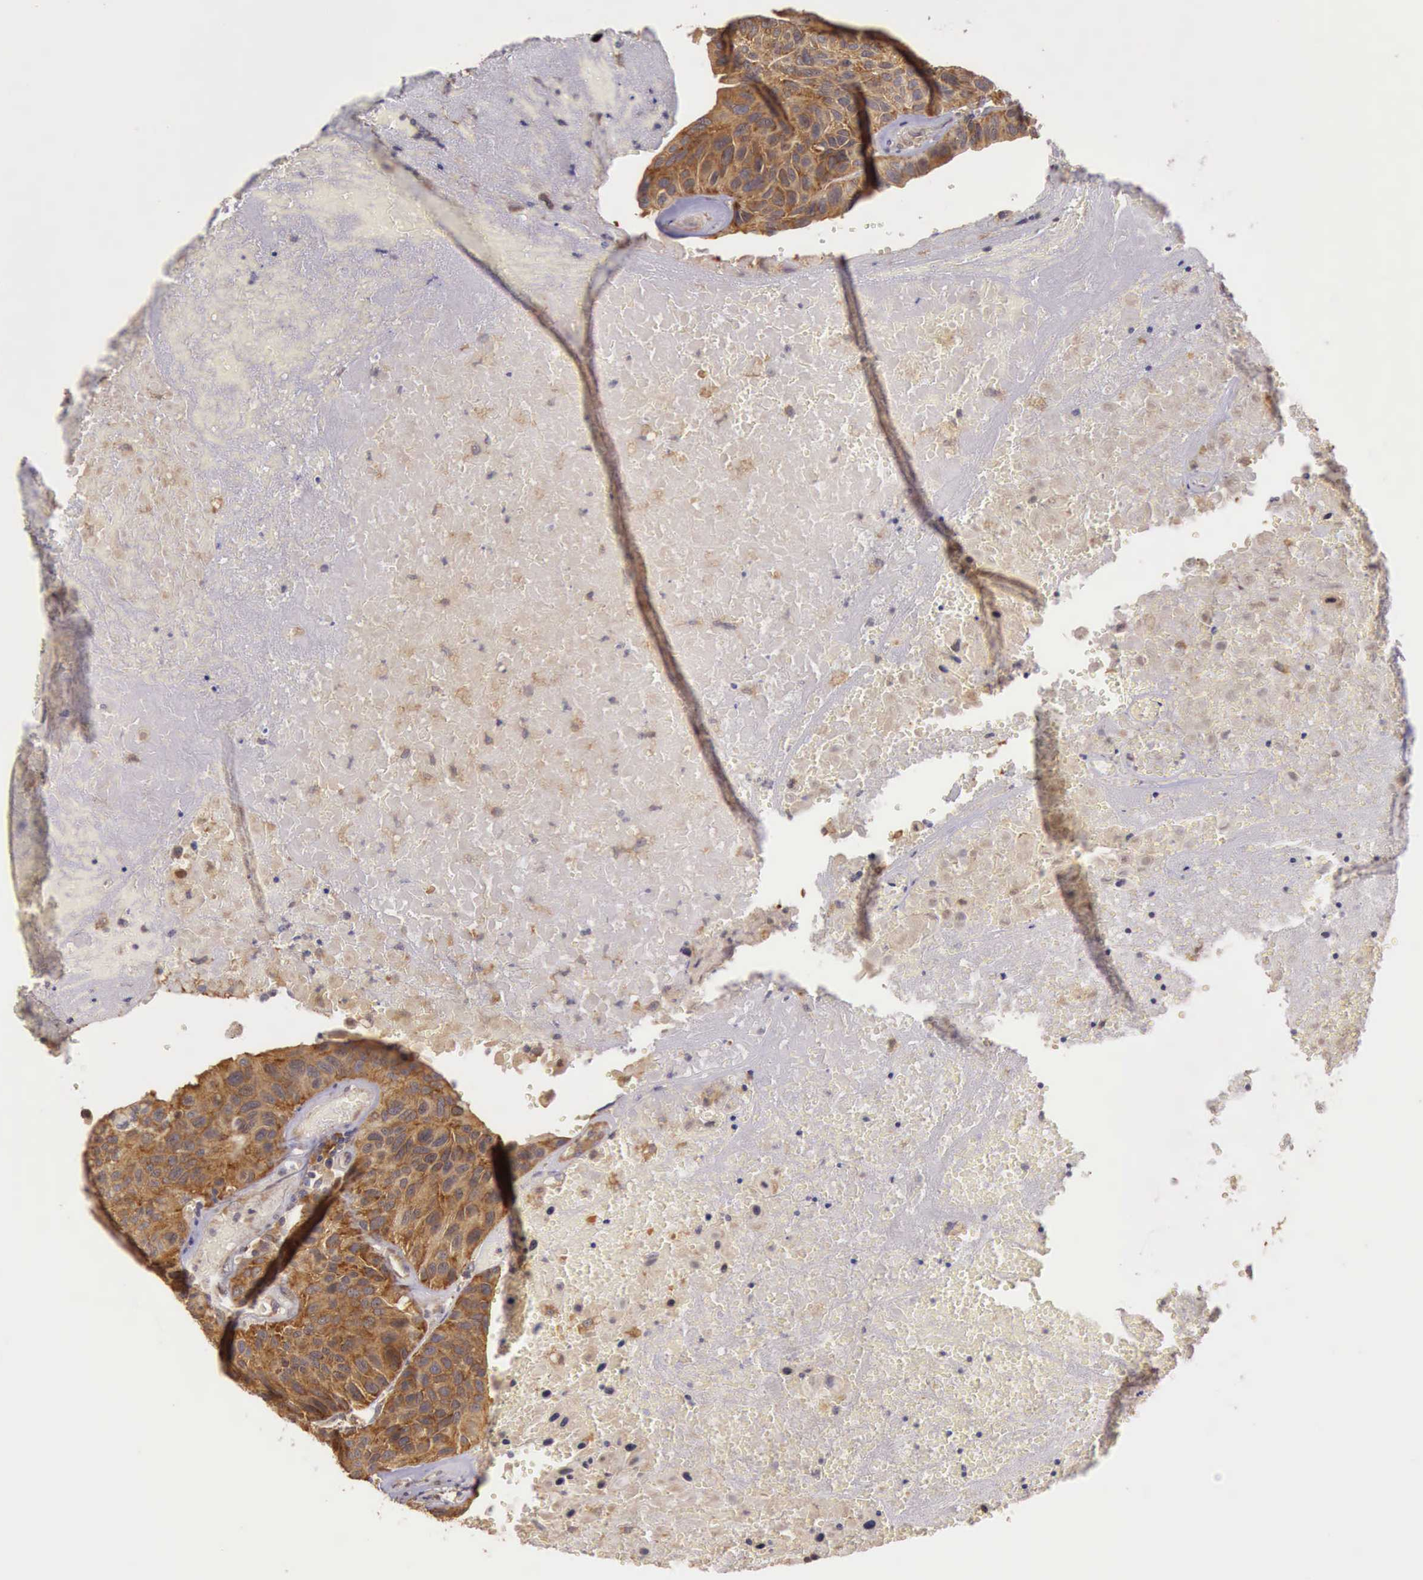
{"staining": {"intensity": "strong", "quantity": ">75%", "location": "cytoplasmic/membranous"}, "tissue": "urothelial cancer", "cell_type": "Tumor cells", "image_type": "cancer", "snomed": [{"axis": "morphology", "description": "Urothelial carcinoma, High grade"}, {"axis": "topography", "description": "Urinary bladder"}], "caption": "This photomicrograph shows urothelial carcinoma (high-grade) stained with immunohistochemistry (IHC) to label a protein in brown. The cytoplasmic/membranous of tumor cells show strong positivity for the protein. Nuclei are counter-stained blue.", "gene": "EIF5", "patient": {"sex": "male", "age": 66}}